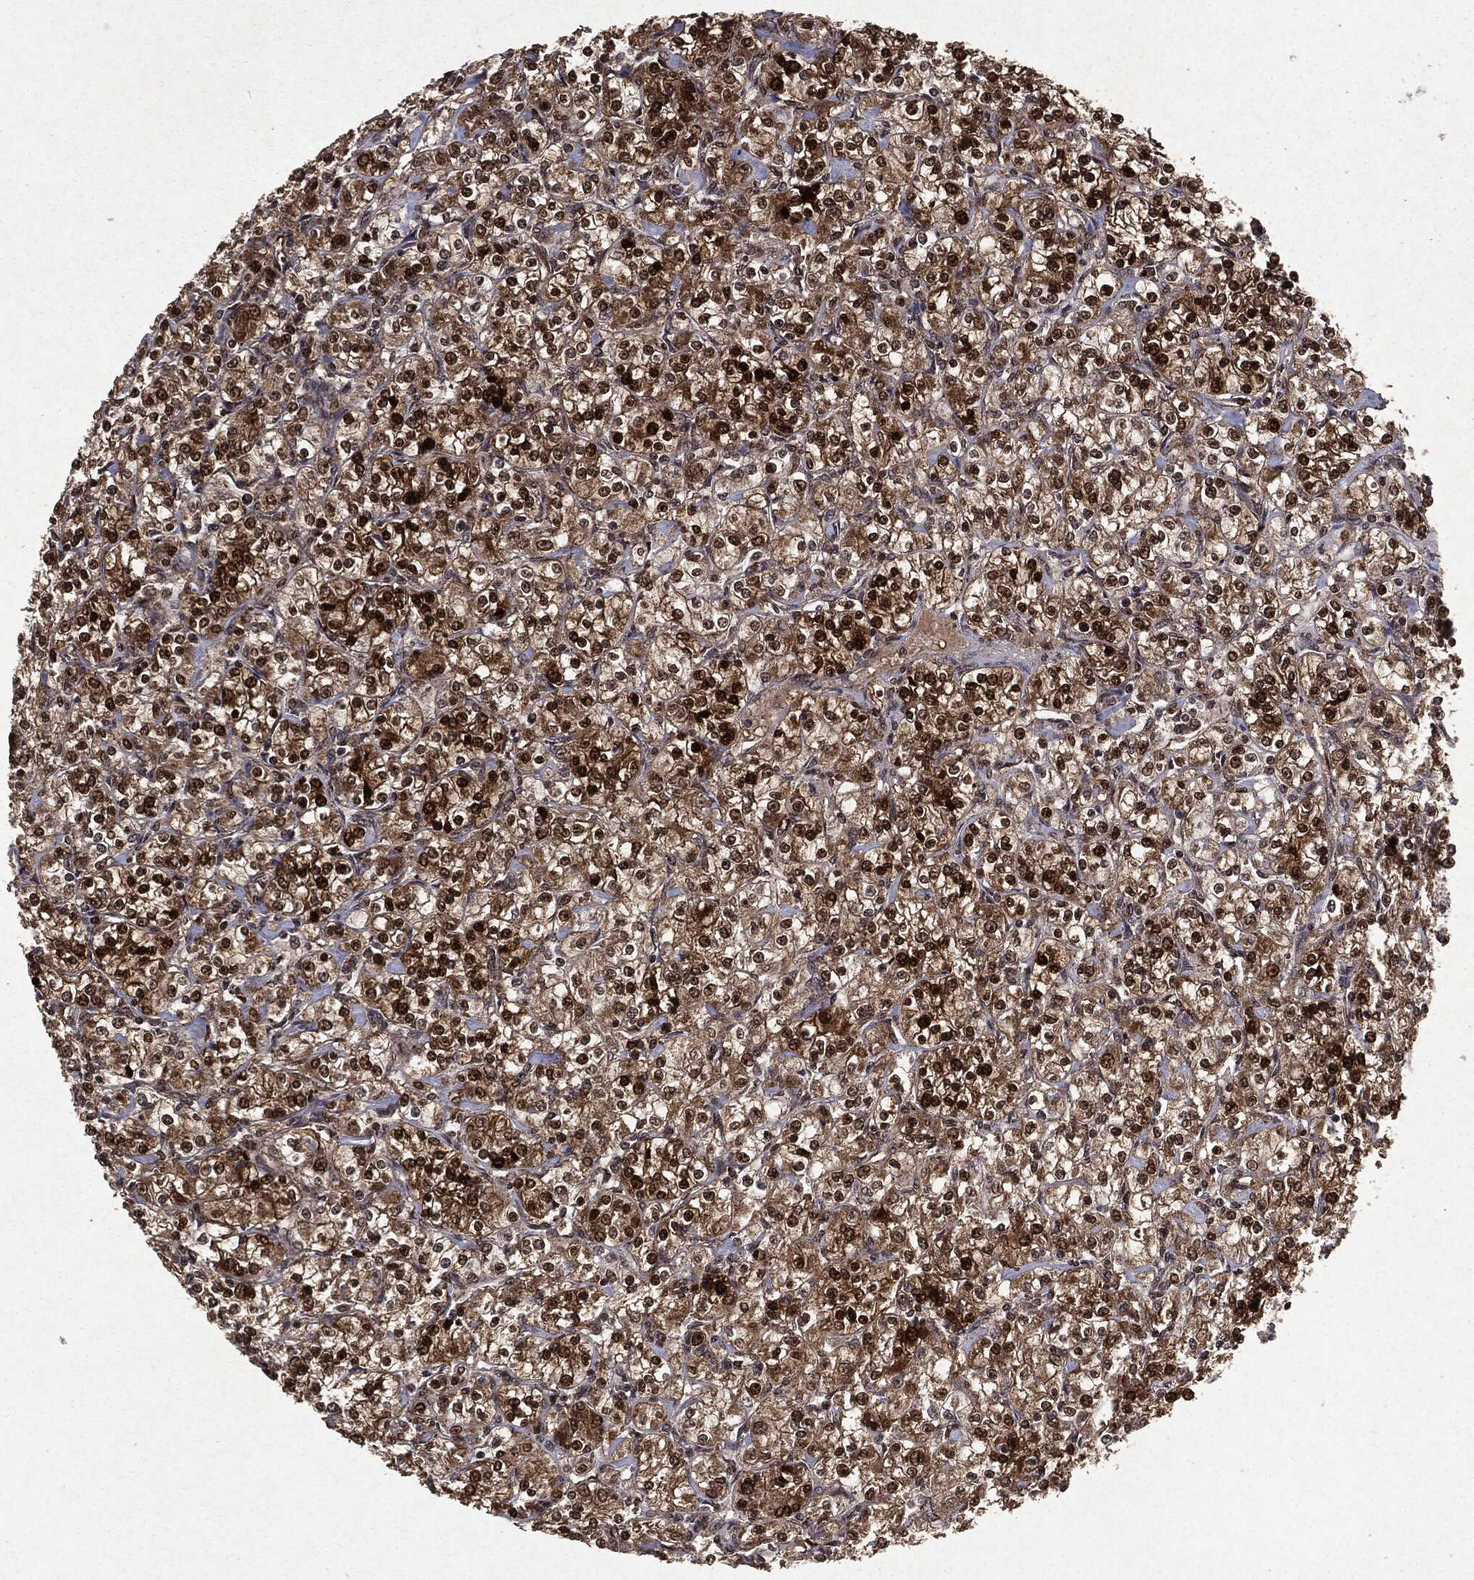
{"staining": {"intensity": "strong", "quantity": ">75%", "location": "cytoplasmic/membranous,nuclear"}, "tissue": "renal cancer", "cell_type": "Tumor cells", "image_type": "cancer", "snomed": [{"axis": "morphology", "description": "Adenocarcinoma, NOS"}, {"axis": "topography", "description": "Kidney"}], "caption": "A brown stain highlights strong cytoplasmic/membranous and nuclear staining of a protein in renal cancer (adenocarcinoma) tumor cells. The protein is stained brown, and the nuclei are stained in blue (DAB IHC with brightfield microscopy, high magnification).", "gene": "PEBP1", "patient": {"sex": "male", "age": 77}}